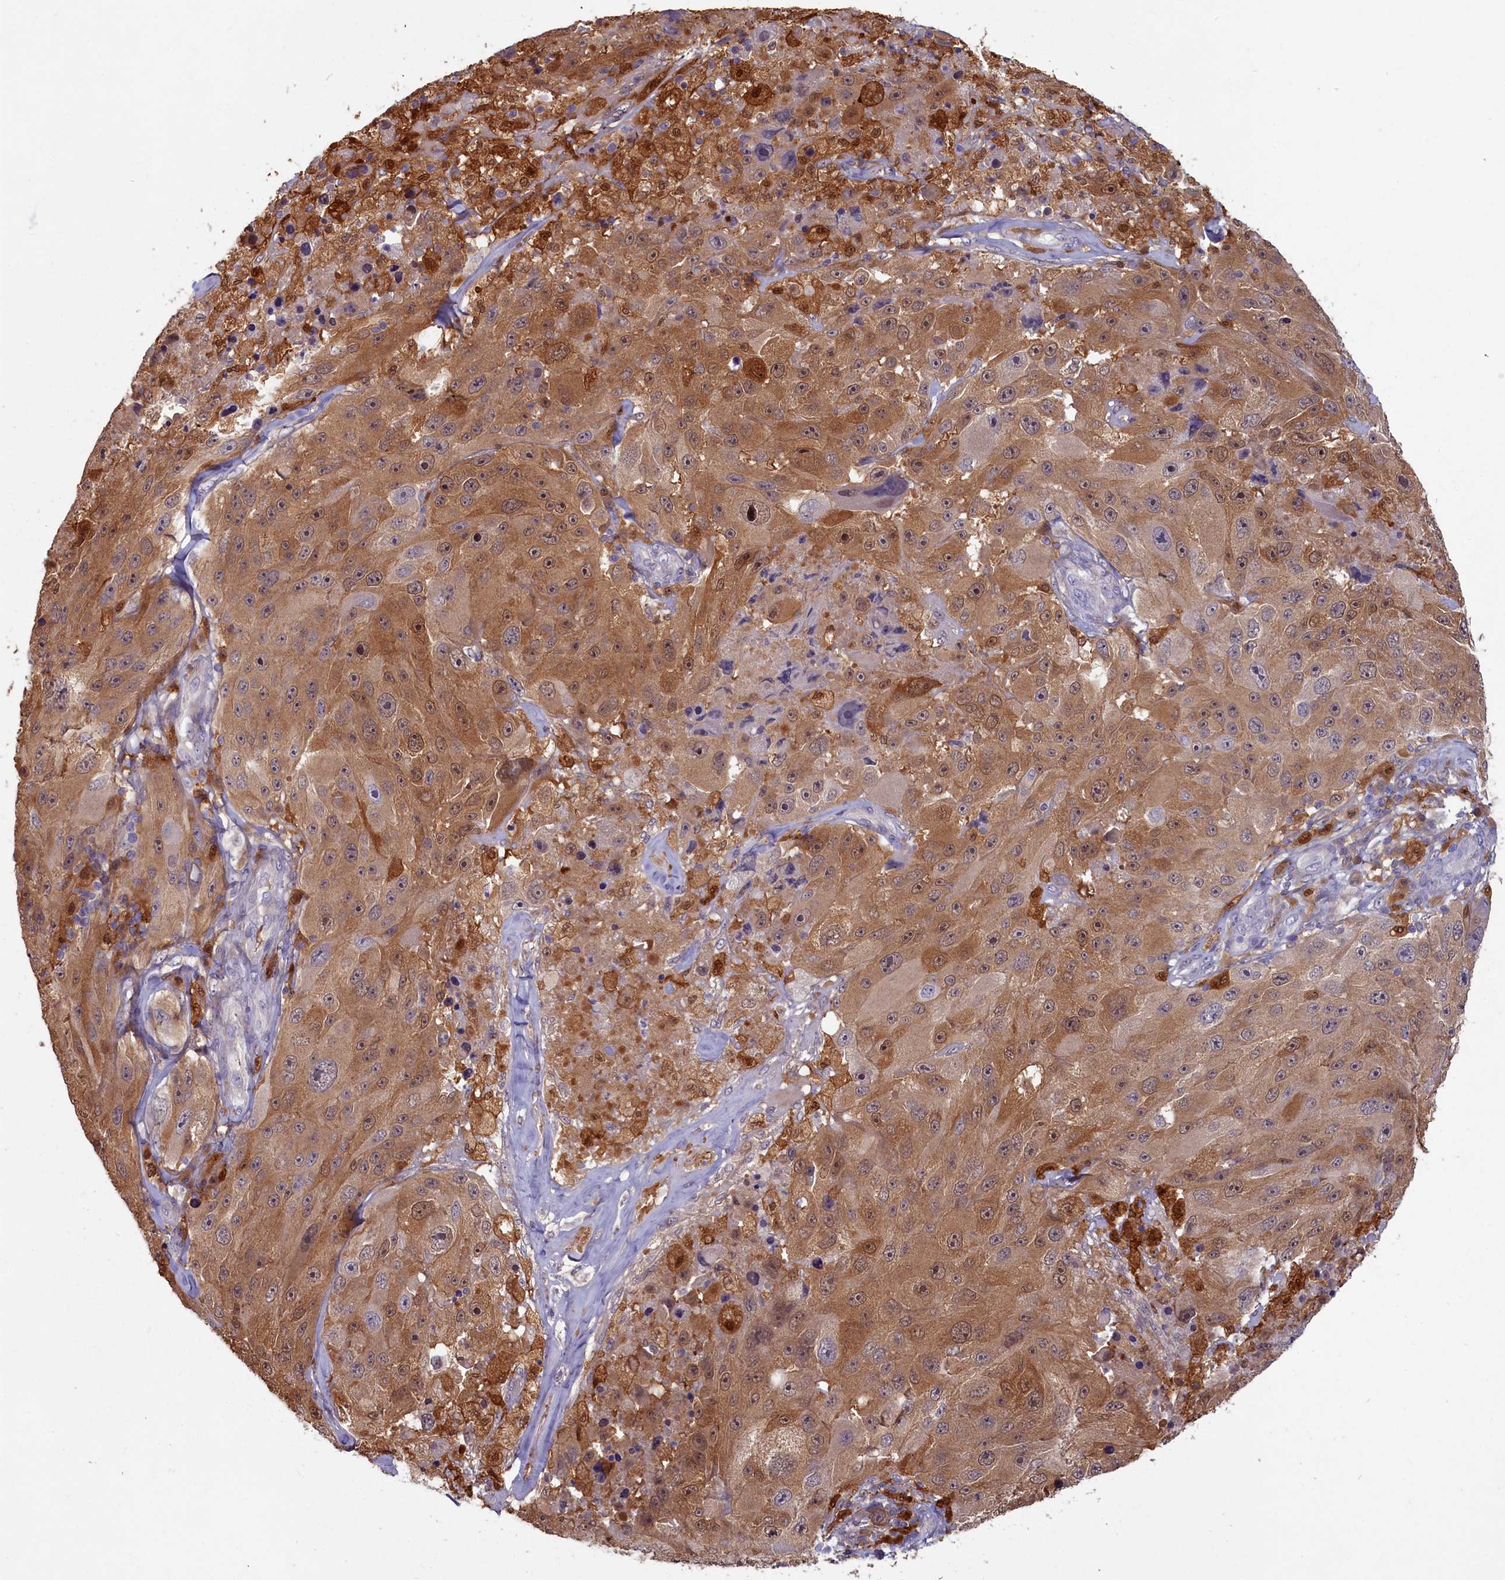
{"staining": {"intensity": "moderate", "quantity": ">75%", "location": "cytoplasmic/membranous"}, "tissue": "melanoma", "cell_type": "Tumor cells", "image_type": "cancer", "snomed": [{"axis": "morphology", "description": "Malignant melanoma, Metastatic site"}, {"axis": "topography", "description": "Lymph node"}], "caption": "Immunohistochemistry photomicrograph of neoplastic tissue: human malignant melanoma (metastatic site) stained using immunohistochemistry displays medium levels of moderate protein expression localized specifically in the cytoplasmic/membranous of tumor cells, appearing as a cytoplasmic/membranous brown color.", "gene": "BLVRB", "patient": {"sex": "male", "age": 62}}